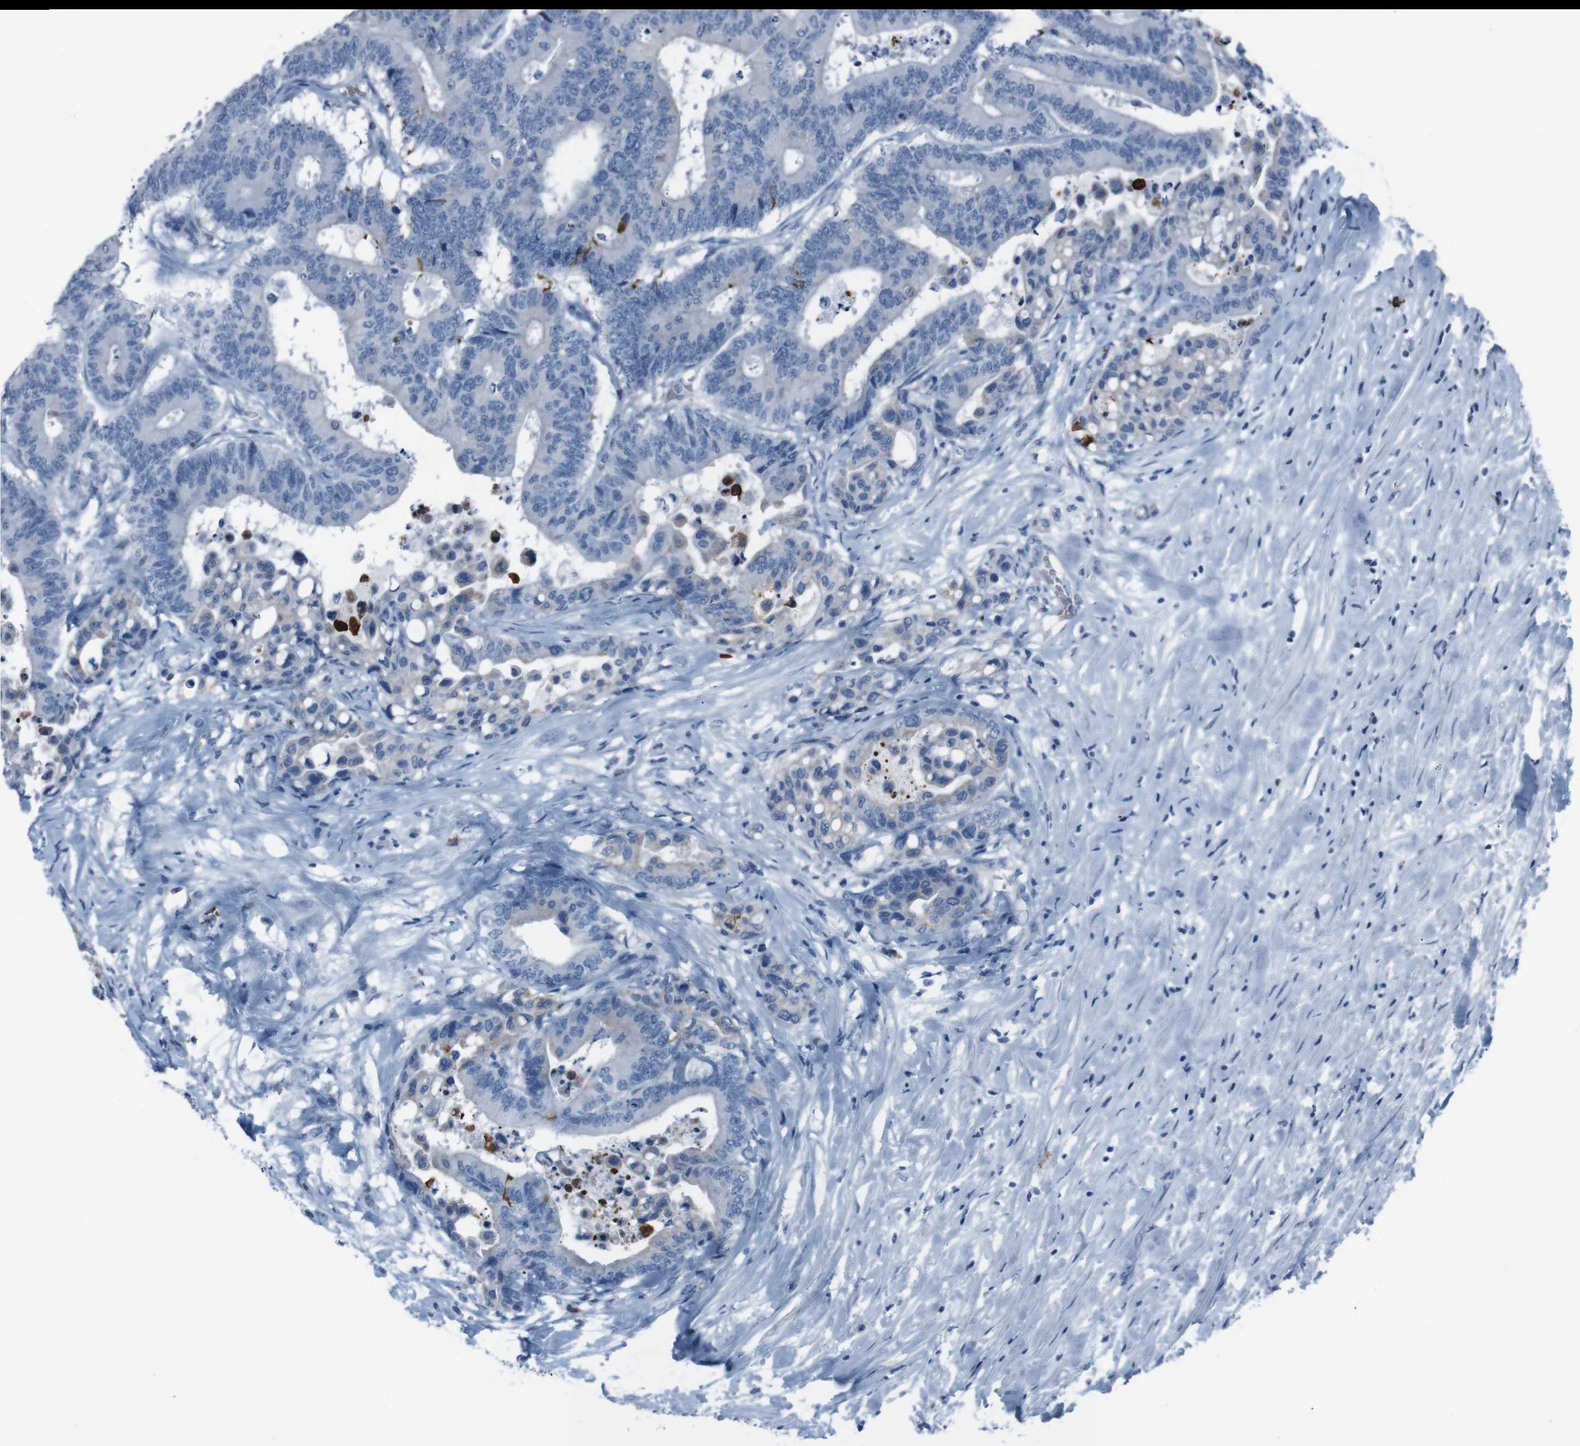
{"staining": {"intensity": "weak", "quantity": "<25%", "location": "cytoplasmic/membranous"}, "tissue": "colorectal cancer", "cell_type": "Tumor cells", "image_type": "cancer", "snomed": [{"axis": "morphology", "description": "Normal tissue, NOS"}, {"axis": "morphology", "description": "Adenocarcinoma, NOS"}, {"axis": "topography", "description": "Colon"}], "caption": "Histopathology image shows no significant protein positivity in tumor cells of colorectal cancer.", "gene": "ST6GAL1", "patient": {"sex": "male", "age": 82}}